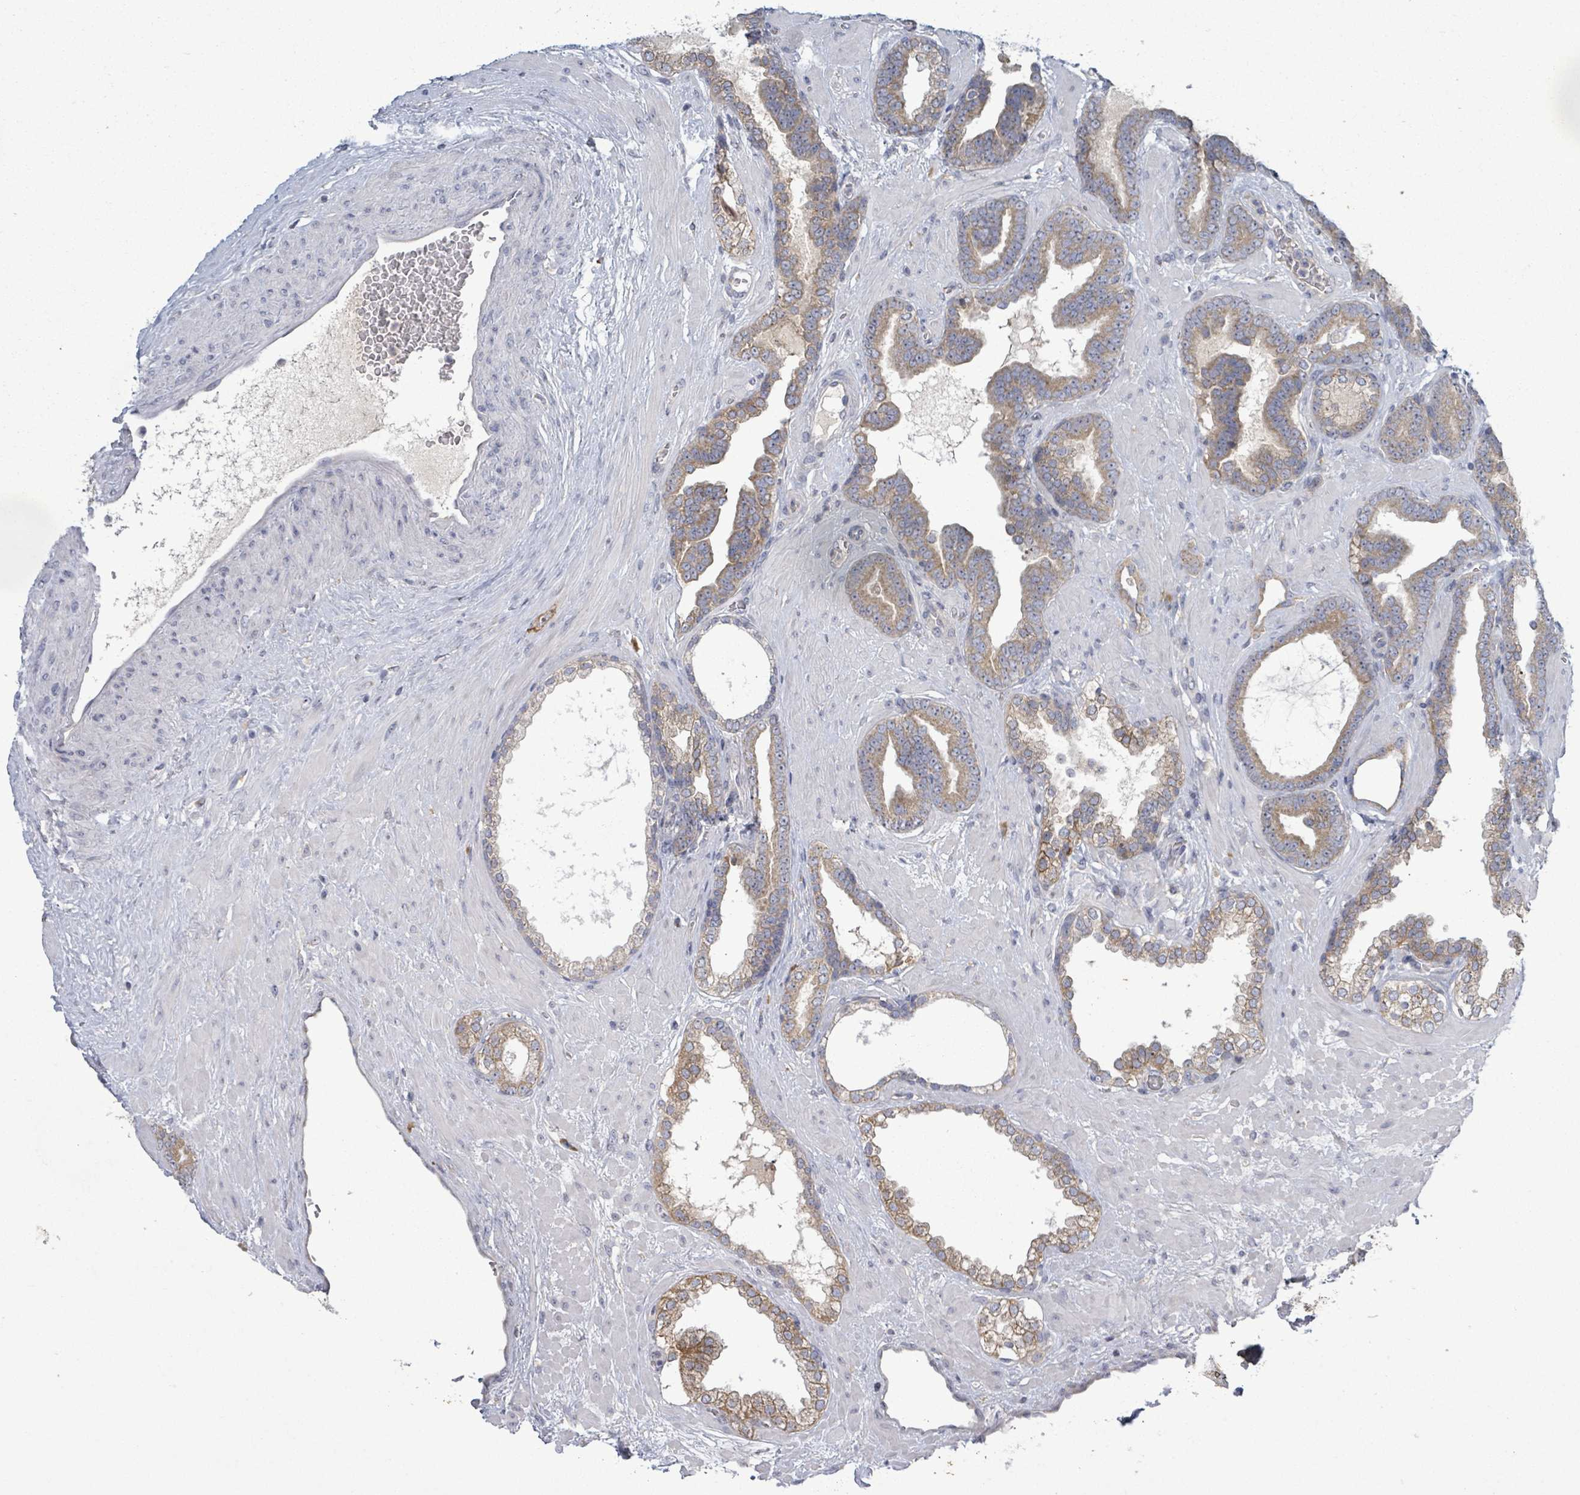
{"staining": {"intensity": "weak", "quantity": ">75%", "location": "cytoplasmic/membranous"}, "tissue": "prostate cancer", "cell_type": "Tumor cells", "image_type": "cancer", "snomed": [{"axis": "morphology", "description": "Adenocarcinoma, Low grade"}, {"axis": "topography", "description": "Prostate"}], "caption": "Prostate adenocarcinoma (low-grade) was stained to show a protein in brown. There is low levels of weak cytoplasmic/membranous staining in approximately >75% of tumor cells. (DAB (3,3'-diaminobenzidine) IHC with brightfield microscopy, high magnification).", "gene": "ATP13A1", "patient": {"sex": "male", "age": 63}}